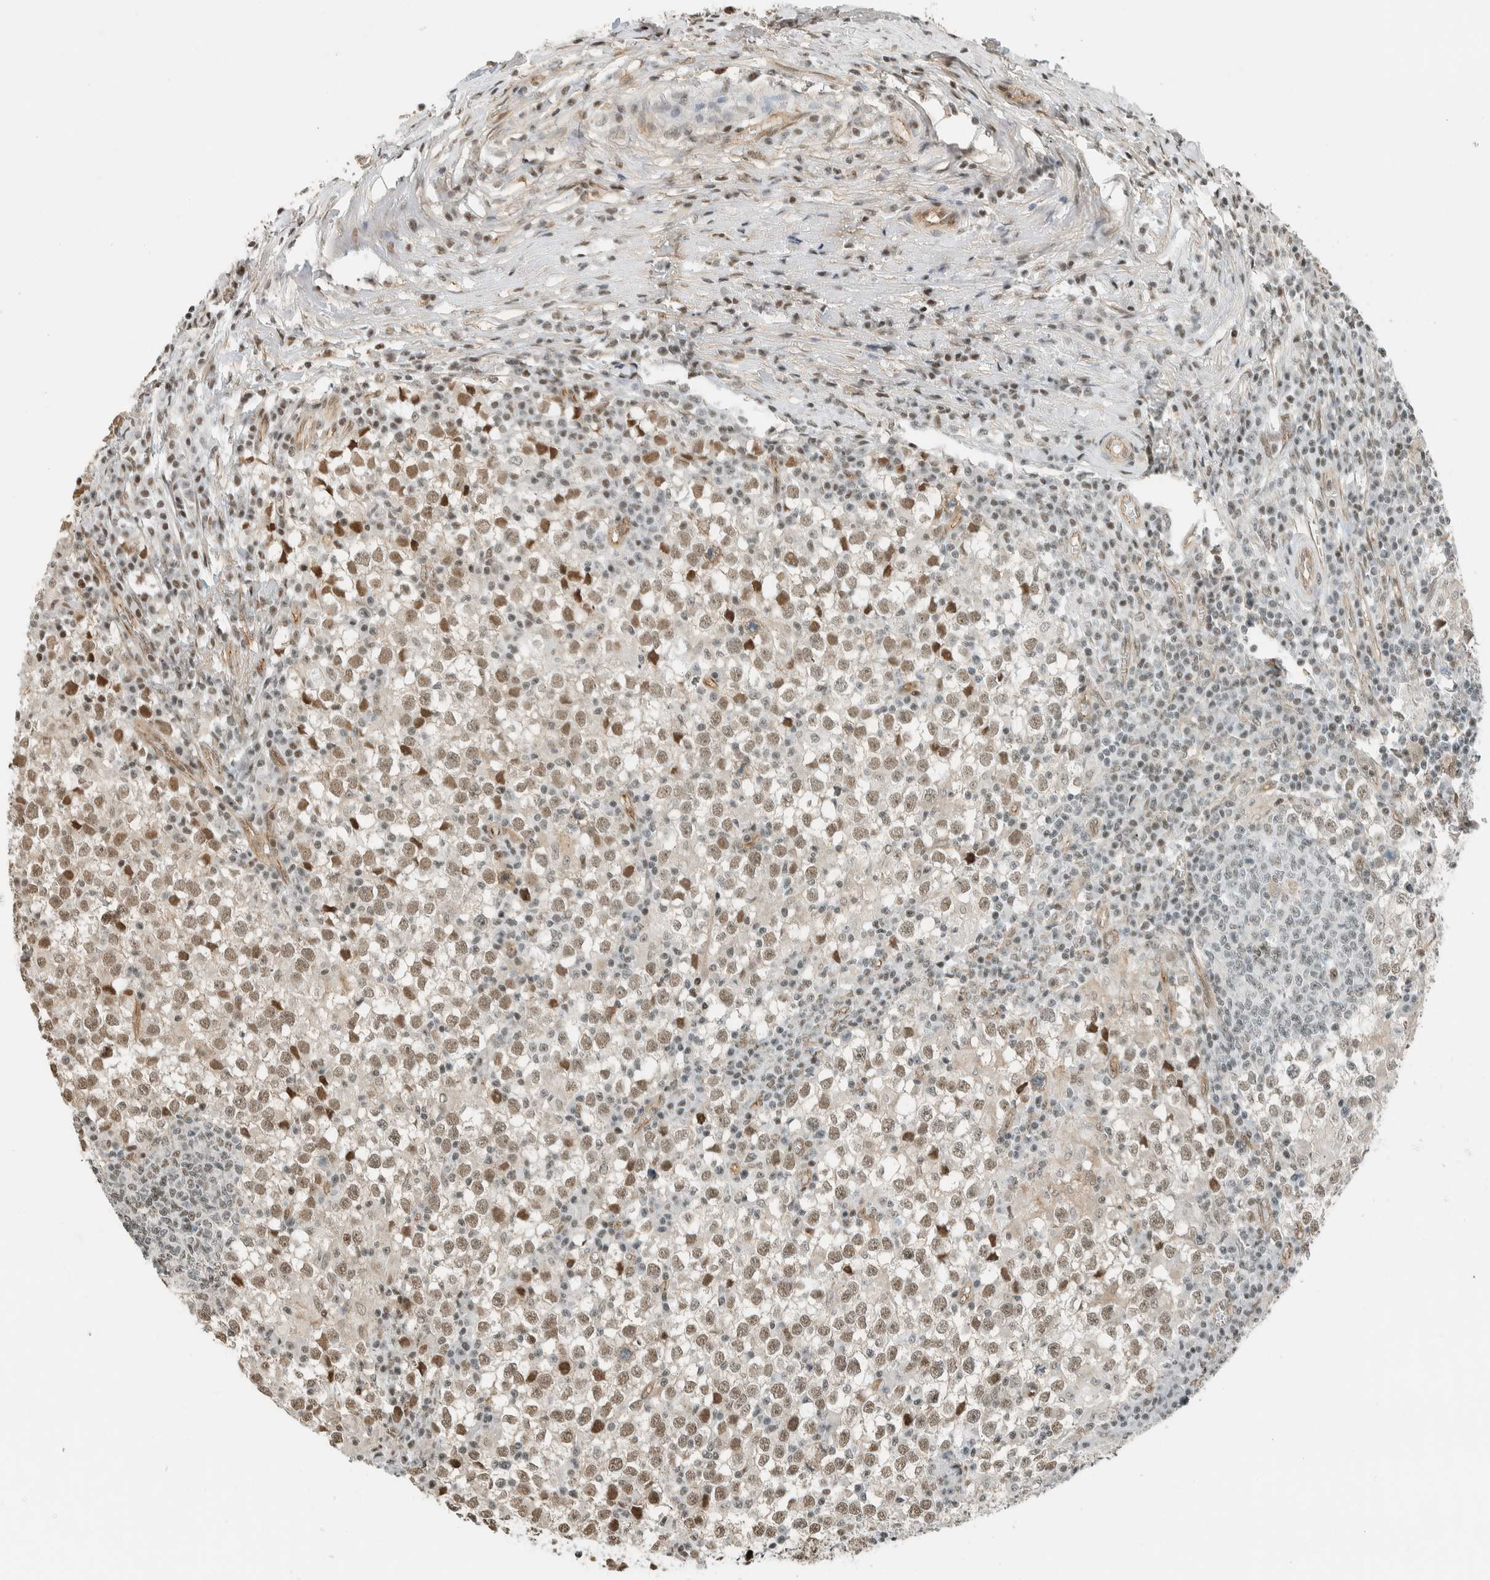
{"staining": {"intensity": "moderate", "quantity": "25%-75%", "location": "nuclear"}, "tissue": "testis cancer", "cell_type": "Tumor cells", "image_type": "cancer", "snomed": [{"axis": "morphology", "description": "Seminoma, NOS"}, {"axis": "topography", "description": "Testis"}], "caption": "Moderate nuclear expression for a protein is appreciated in about 25%-75% of tumor cells of testis cancer (seminoma) using immunohistochemistry (IHC).", "gene": "NIBAN2", "patient": {"sex": "male", "age": 65}}